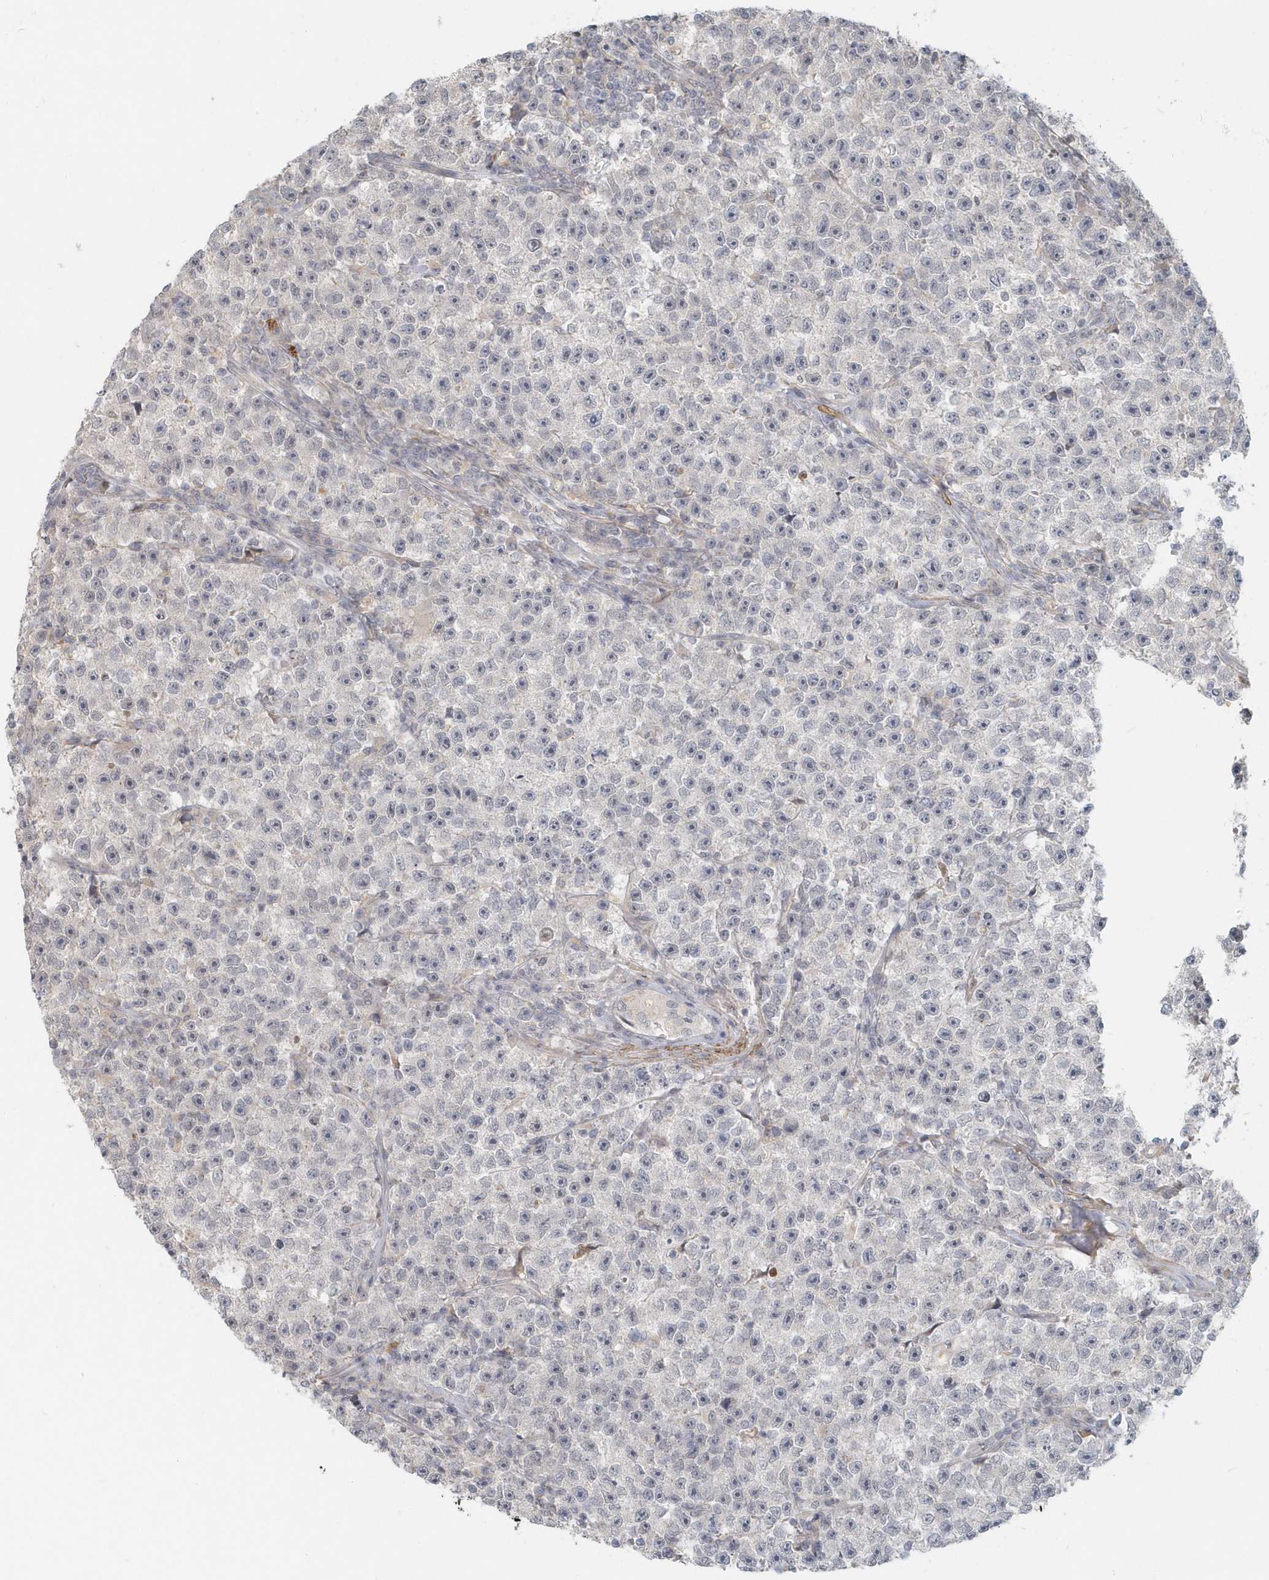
{"staining": {"intensity": "negative", "quantity": "none", "location": "none"}, "tissue": "testis cancer", "cell_type": "Tumor cells", "image_type": "cancer", "snomed": [{"axis": "morphology", "description": "Seminoma, NOS"}, {"axis": "topography", "description": "Testis"}], "caption": "There is no significant staining in tumor cells of seminoma (testis). The staining is performed using DAB (3,3'-diaminobenzidine) brown chromogen with nuclei counter-stained in using hematoxylin.", "gene": "NAPB", "patient": {"sex": "male", "age": 22}}